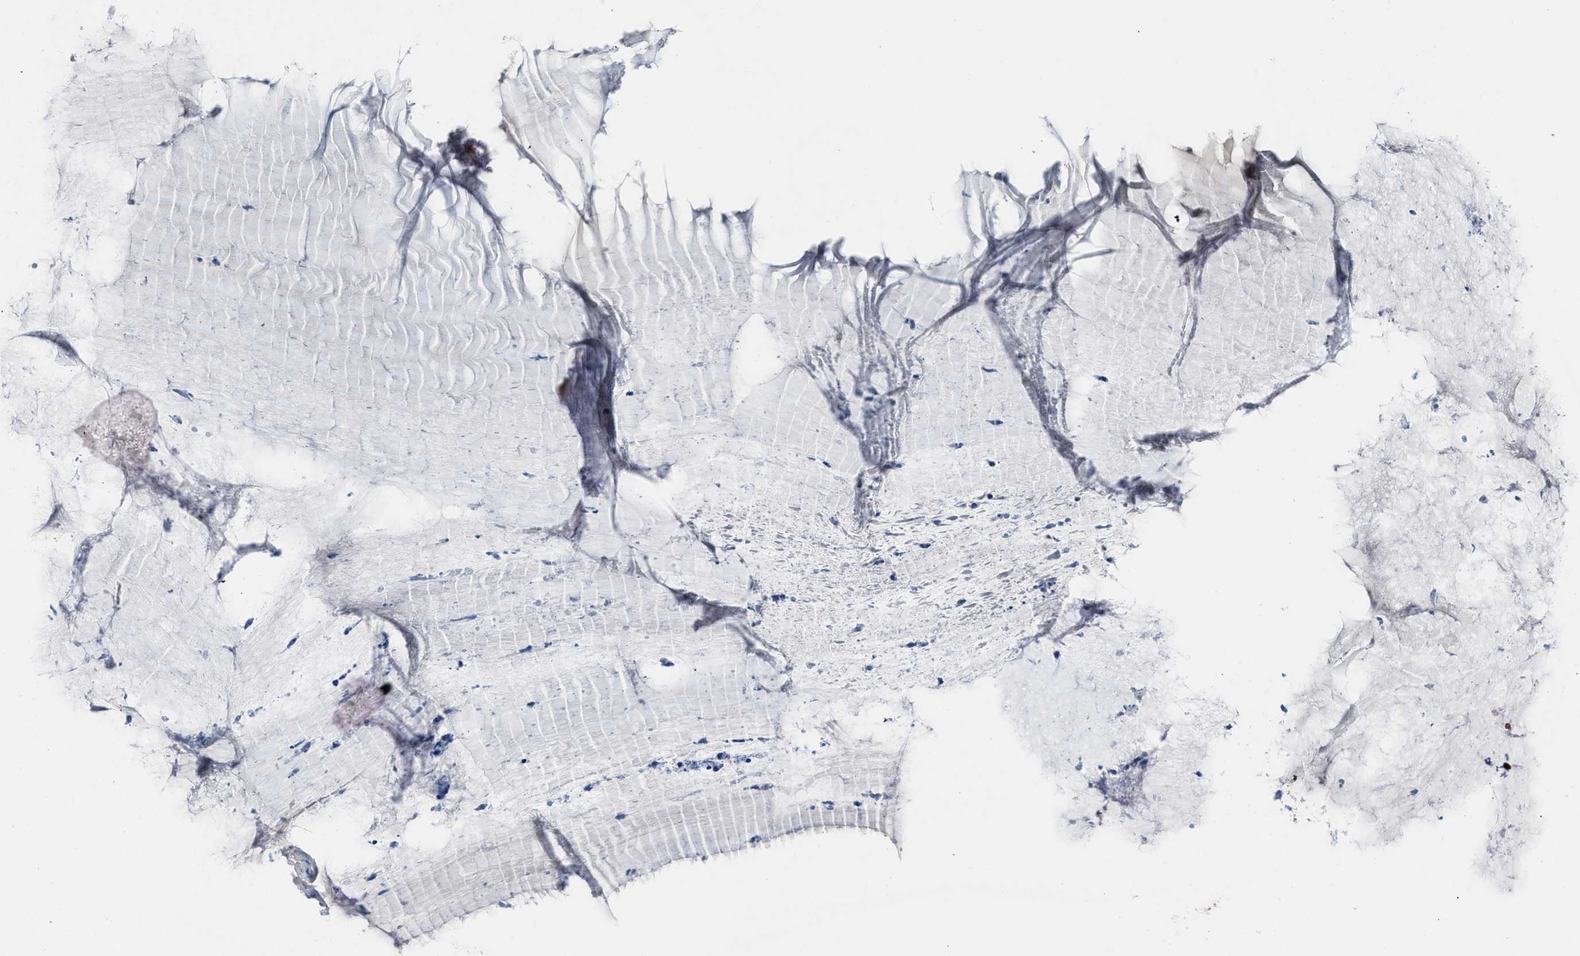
{"staining": {"intensity": "negative", "quantity": "none", "location": "none"}, "tissue": "cervix", "cell_type": "Glandular cells", "image_type": "normal", "snomed": [{"axis": "morphology", "description": "Normal tissue, NOS"}, {"axis": "topography", "description": "Cervix"}], "caption": "Immunohistochemical staining of unremarkable cervix shows no significant staining in glandular cells. (DAB (3,3'-diaminobenzidine) immunohistochemistry (IHC), high magnification).", "gene": "LEF1", "patient": {"sex": "female", "age": 77}}